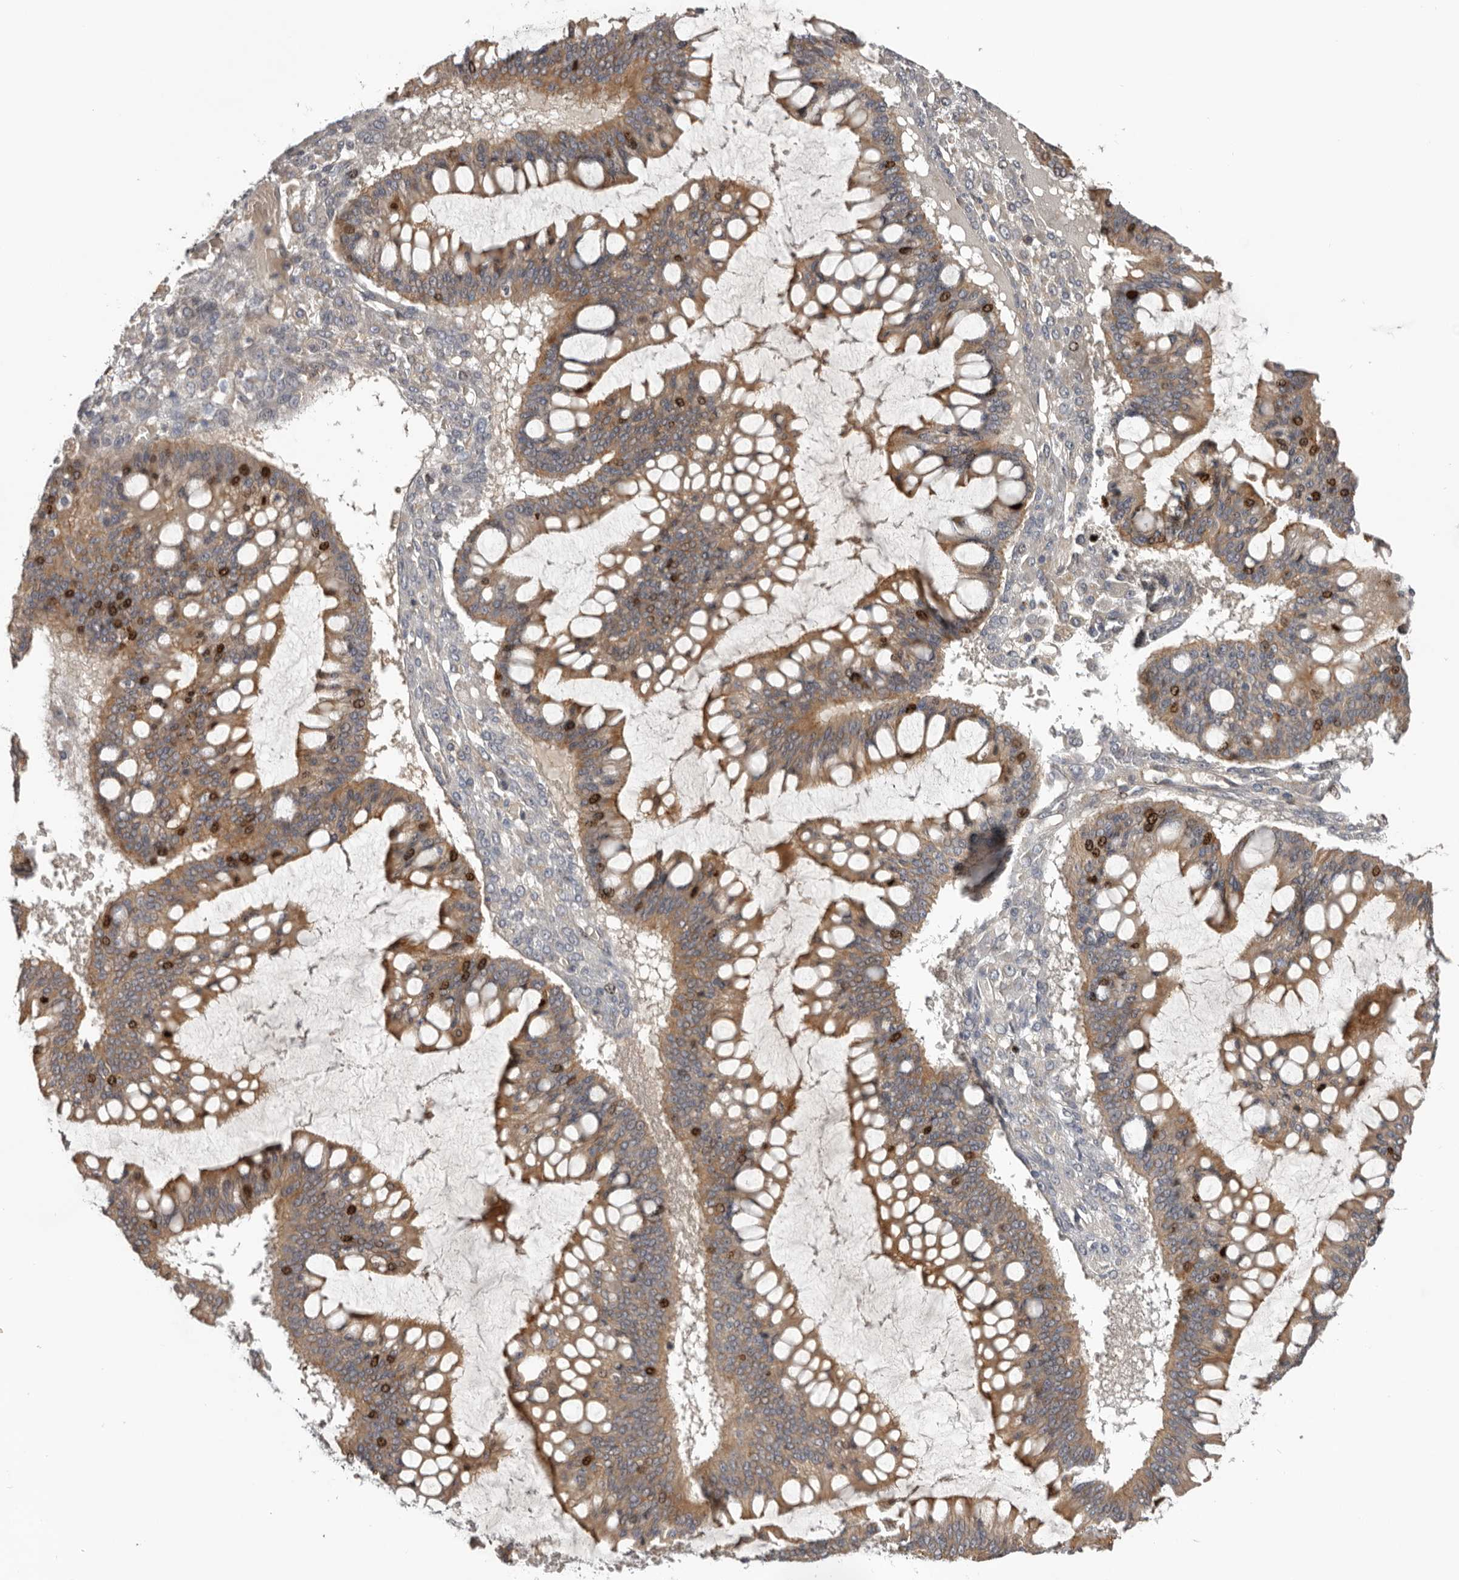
{"staining": {"intensity": "moderate", "quantity": ">75%", "location": "cytoplasmic/membranous"}, "tissue": "ovarian cancer", "cell_type": "Tumor cells", "image_type": "cancer", "snomed": [{"axis": "morphology", "description": "Cystadenocarcinoma, mucinous, NOS"}, {"axis": "topography", "description": "Ovary"}], "caption": "A brown stain shows moderate cytoplasmic/membranous positivity of a protein in human ovarian mucinous cystadenocarcinoma tumor cells.", "gene": "CDCA8", "patient": {"sex": "female", "age": 73}}